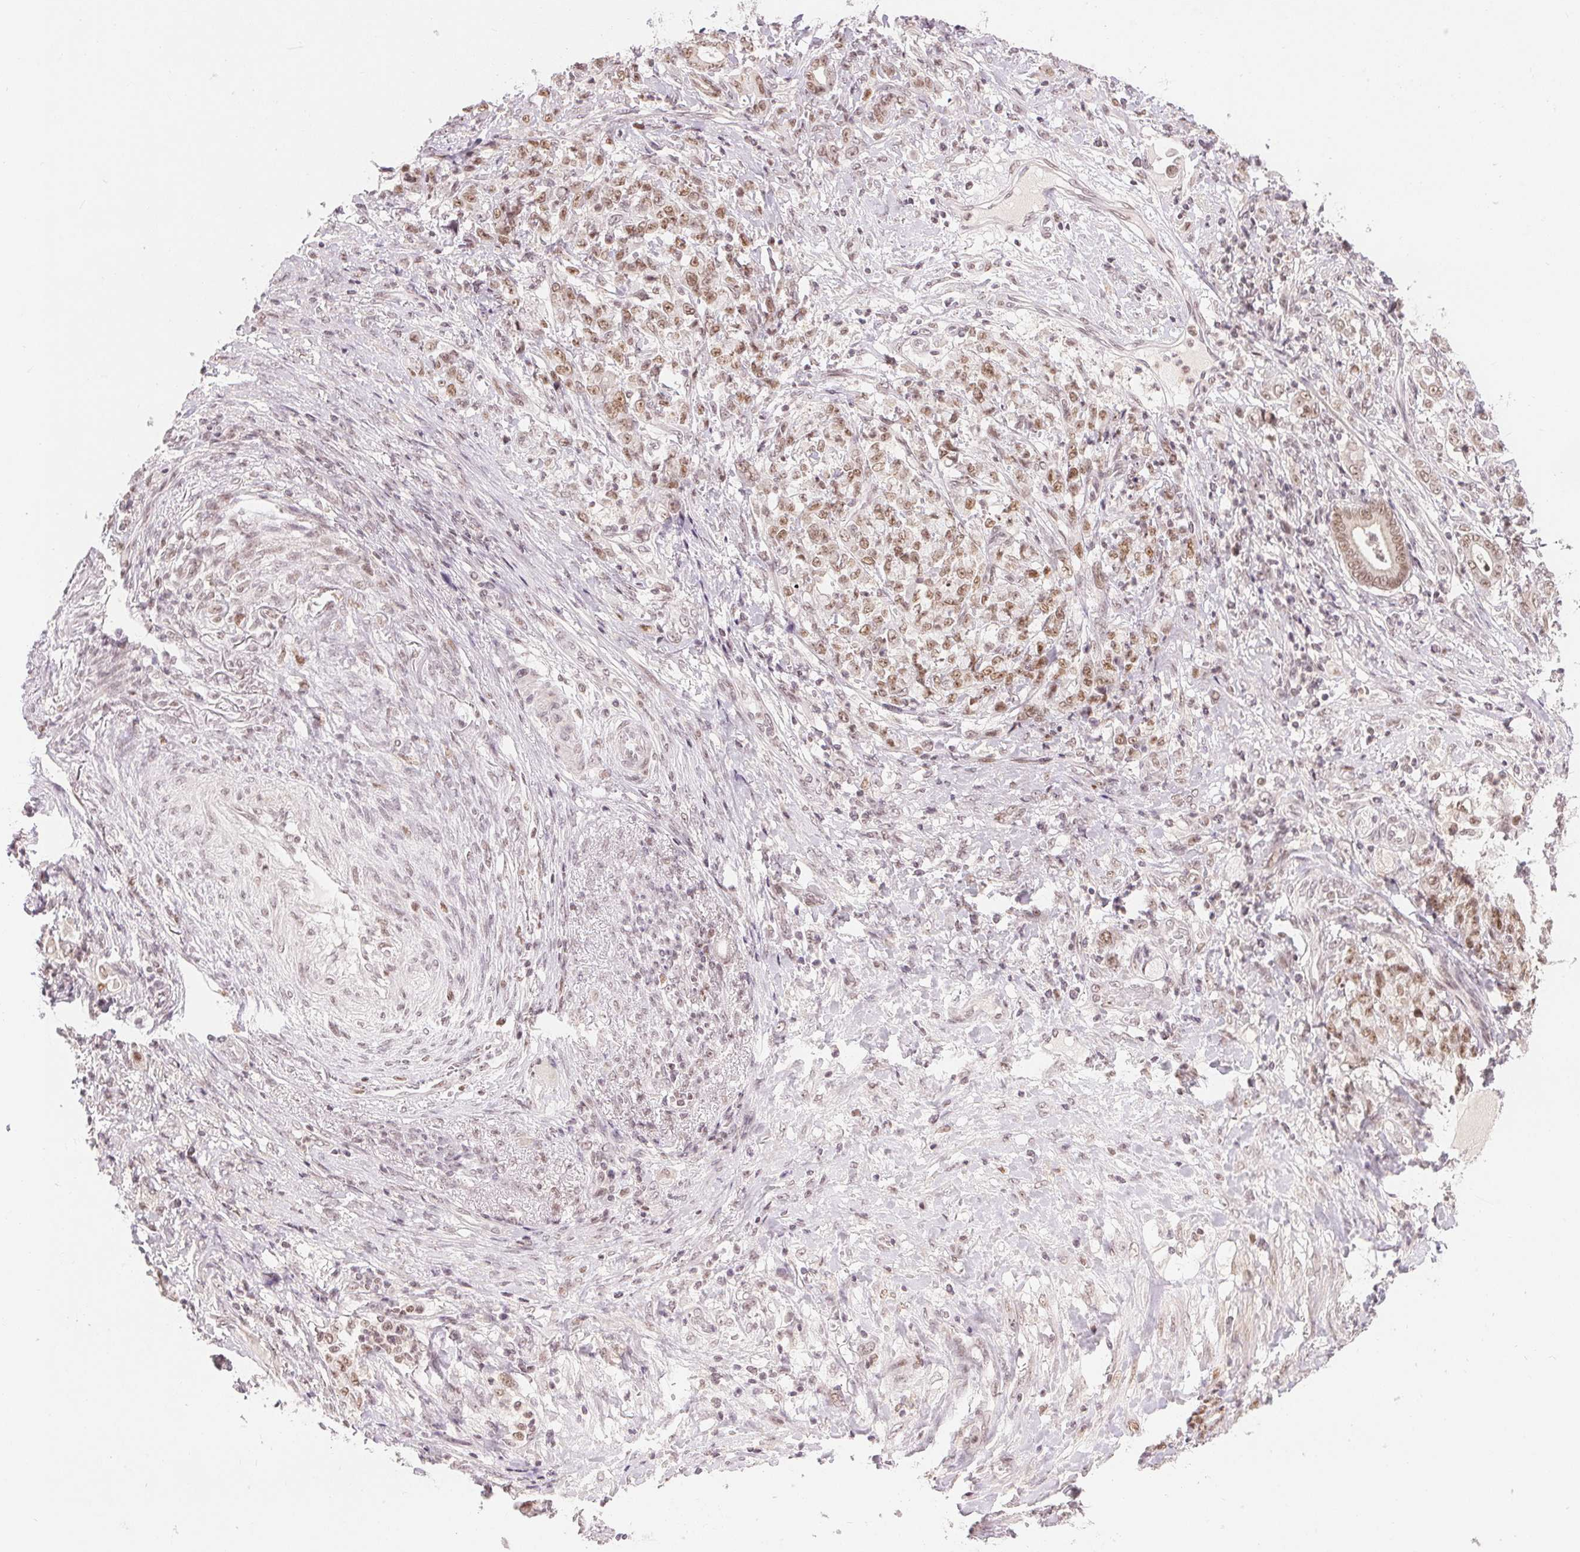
{"staining": {"intensity": "weak", "quantity": ">75%", "location": "nuclear"}, "tissue": "stomach cancer", "cell_type": "Tumor cells", "image_type": "cancer", "snomed": [{"axis": "morphology", "description": "Adenocarcinoma, NOS"}, {"axis": "topography", "description": "Stomach"}], "caption": "A high-resolution histopathology image shows immunohistochemistry (IHC) staining of stomach cancer, which shows weak nuclear staining in about >75% of tumor cells.", "gene": "DEK", "patient": {"sex": "female", "age": 79}}